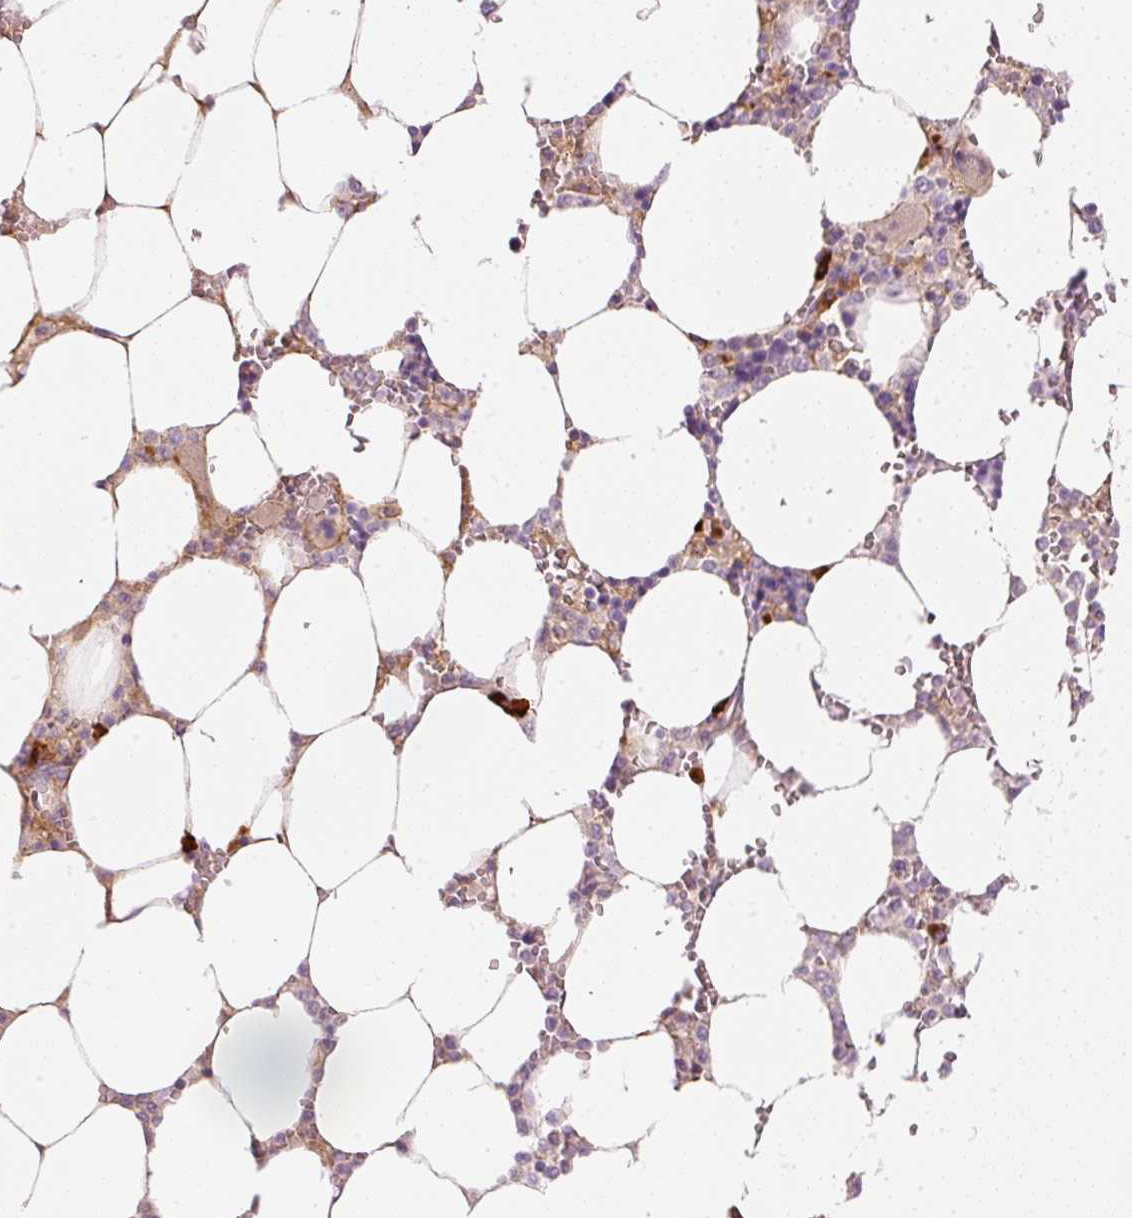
{"staining": {"intensity": "strong", "quantity": "<25%", "location": "cytoplasmic/membranous"}, "tissue": "bone marrow", "cell_type": "Hematopoietic cells", "image_type": "normal", "snomed": [{"axis": "morphology", "description": "Normal tissue, NOS"}, {"axis": "topography", "description": "Bone marrow"}], "caption": "Immunohistochemical staining of unremarkable bone marrow reveals medium levels of strong cytoplasmic/membranous positivity in about <25% of hematopoietic cells.", "gene": "VCAM1", "patient": {"sex": "male", "age": 64}}